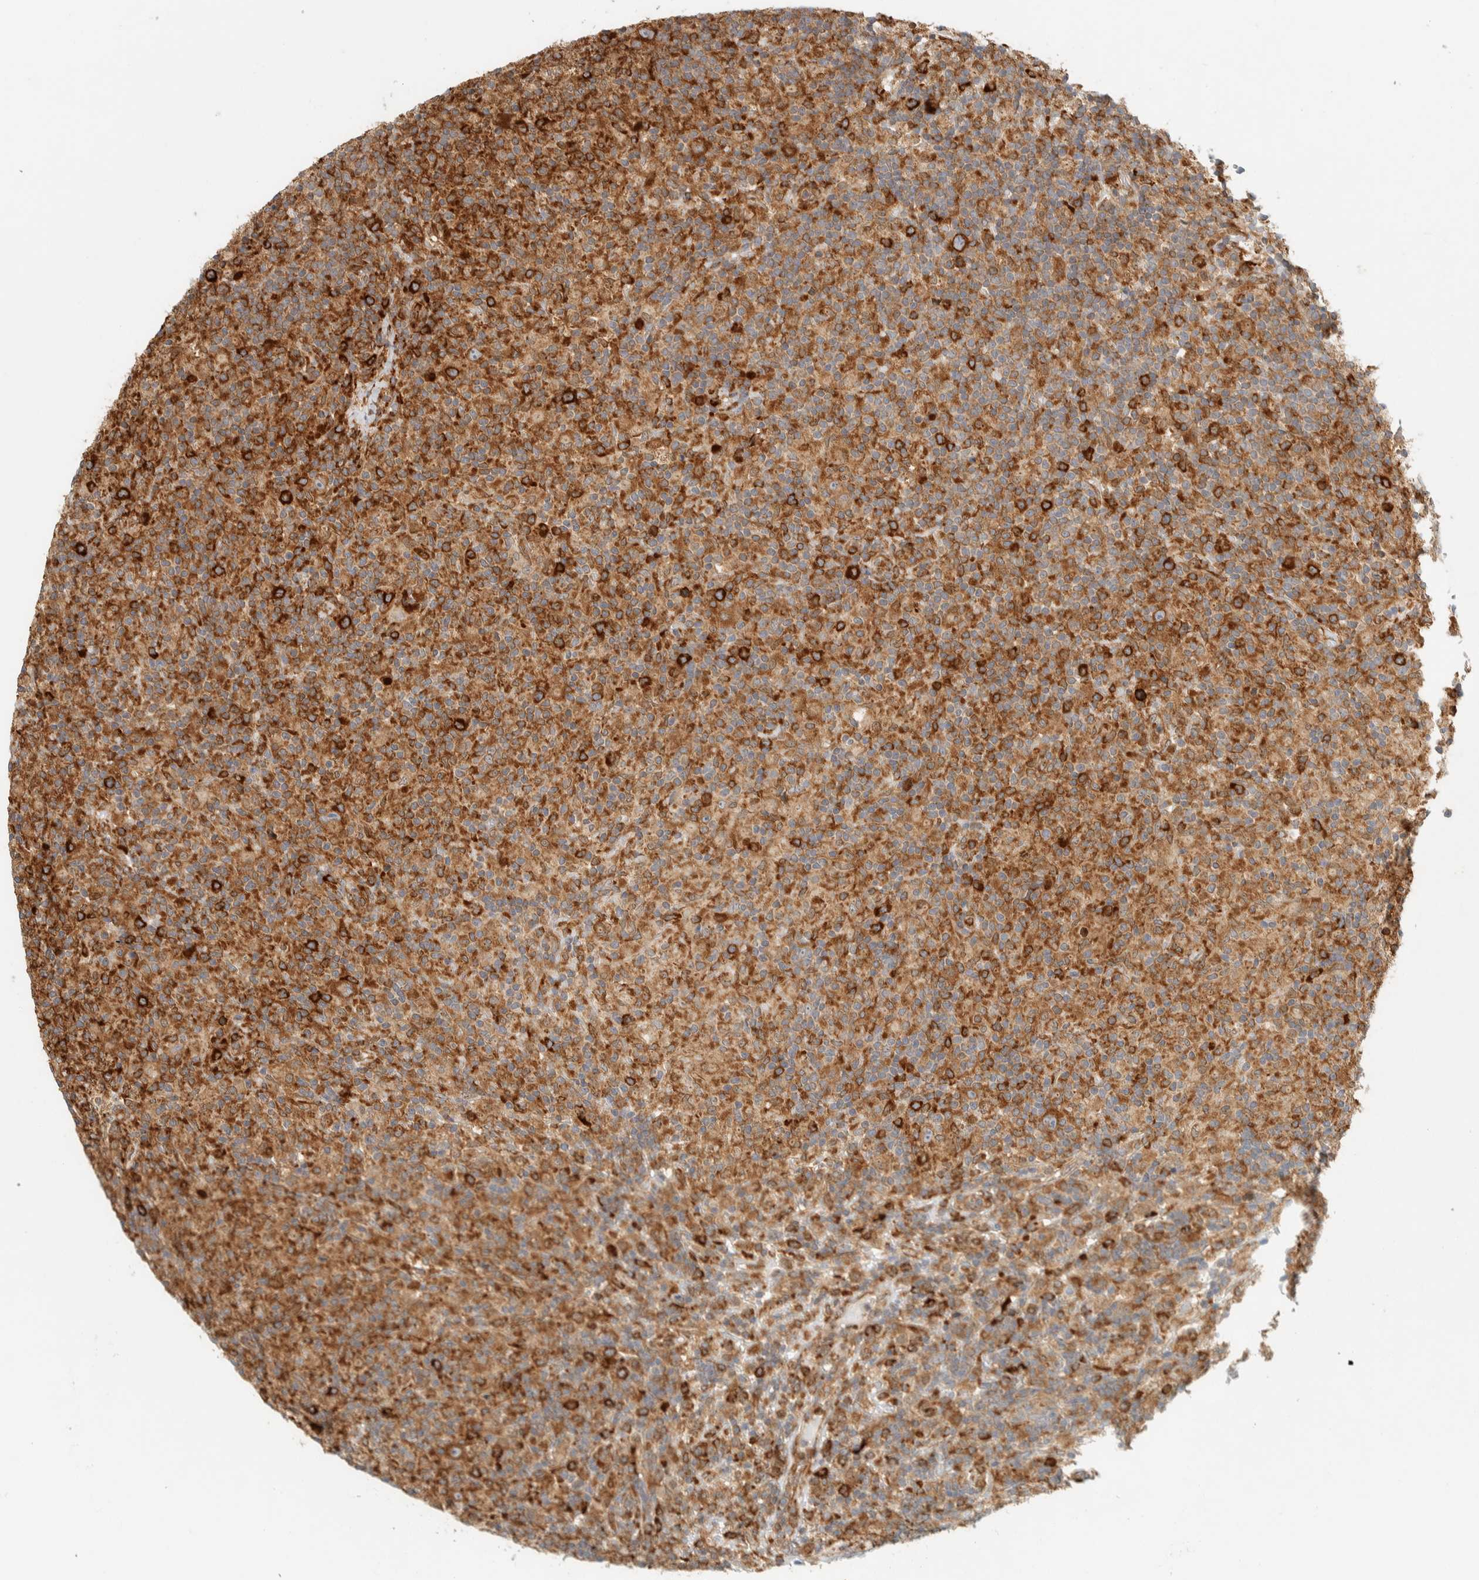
{"staining": {"intensity": "strong", "quantity": ">75%", "location": "cytoplasmic/membranous"}, "tissue": "lymphoma", "cell_type": "Tumor cells", "image_type": "cancer", "snomed": [{"axis": "morphology", "description": "Hodgkin's disease, NOS"}, {"axis": "topography", "description": "Lymph node"}], "caption": "An image of human Hodgkin's disease stained for a protein shows strong cytoplasmic/membranous brown staining in tumor cells.", "gene": "LLGL2", "patient": {"sex": "male", "age": 70}}